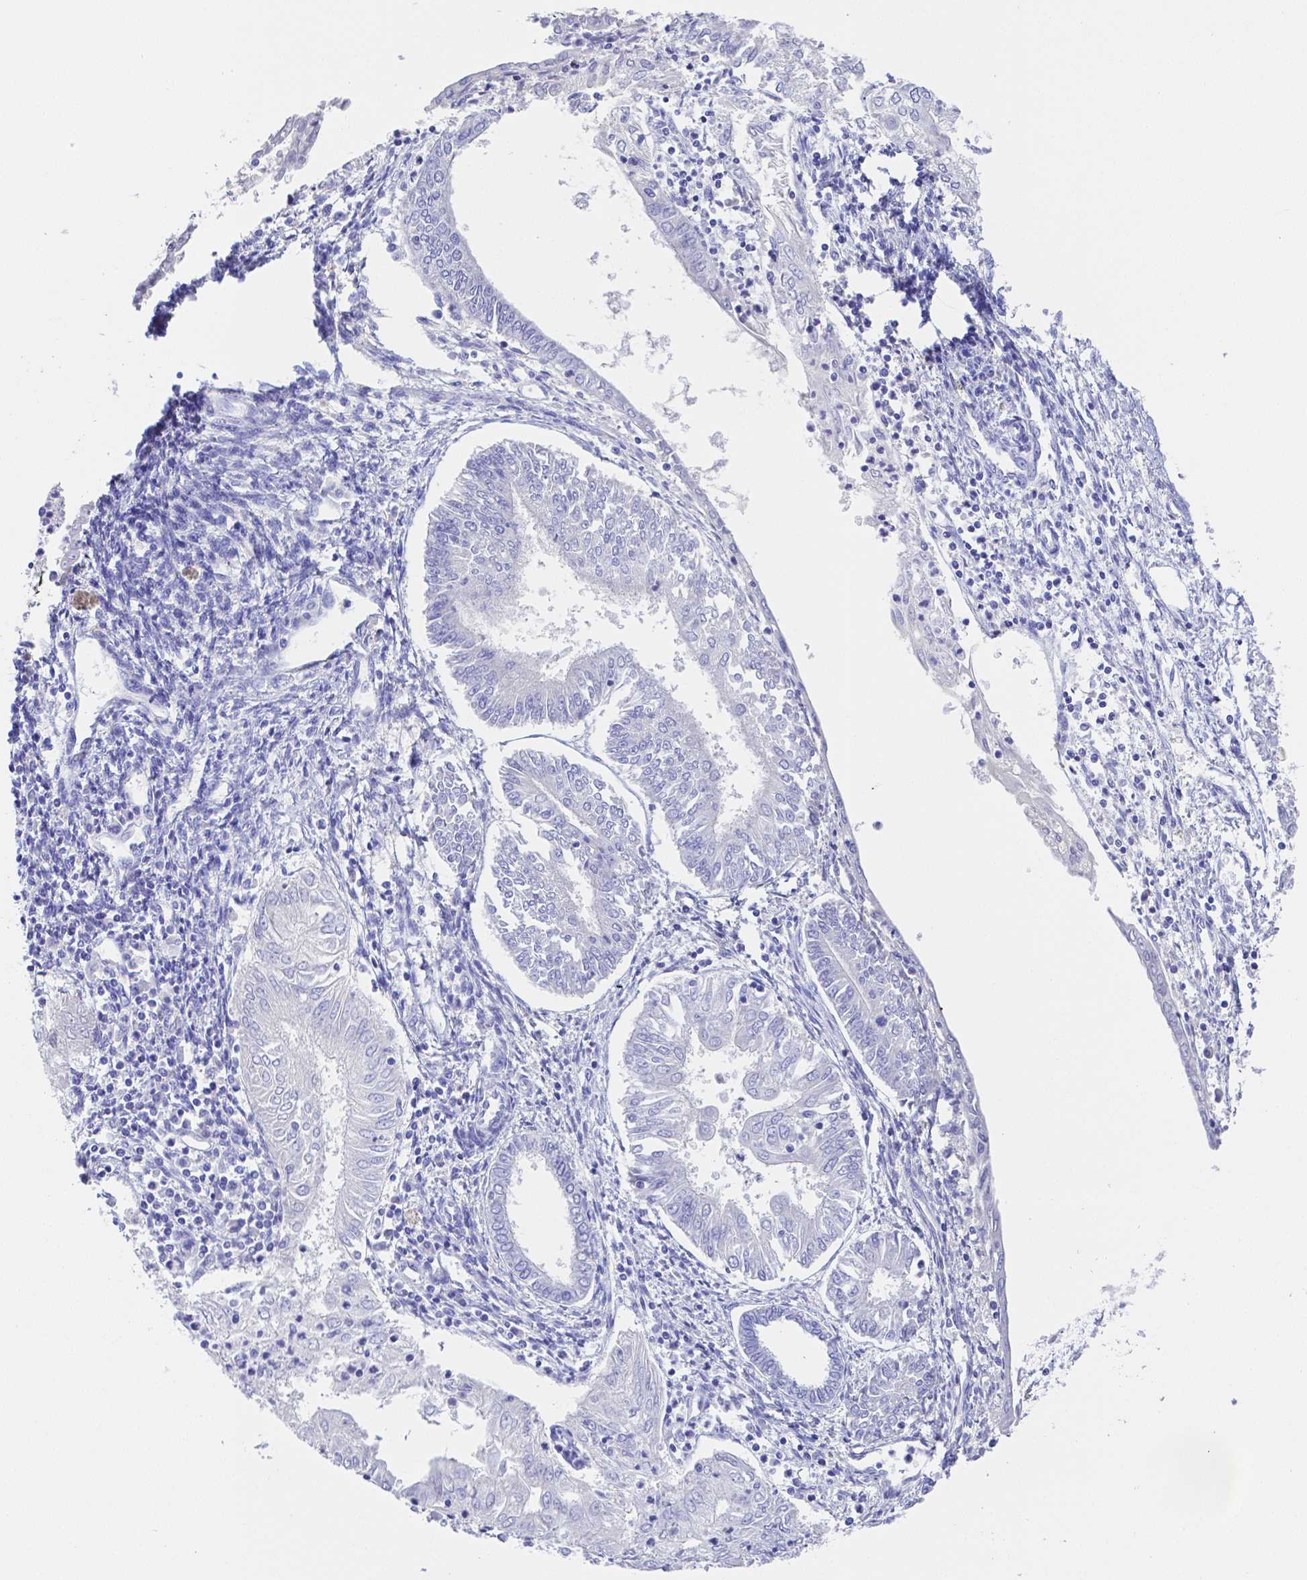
{"staining": {"intensity": "negative", "quantity": "none", "location": "none"}, "tissue": "endometrial cancer", "cell_type": "Tumor cells", "image_type": "cancer", "snomed": [{"axis": "morphology", "description": "Adenocarcinoma, NOS"}, {"axis": "topography", "description": "Endometrium"}], "caption": "The photomicrograph reveals no significant expression in tumor cells of endometrial adenocarcinoma.", "gene": "ZG16B", "patient": {"sex": "female", "age": 68}}